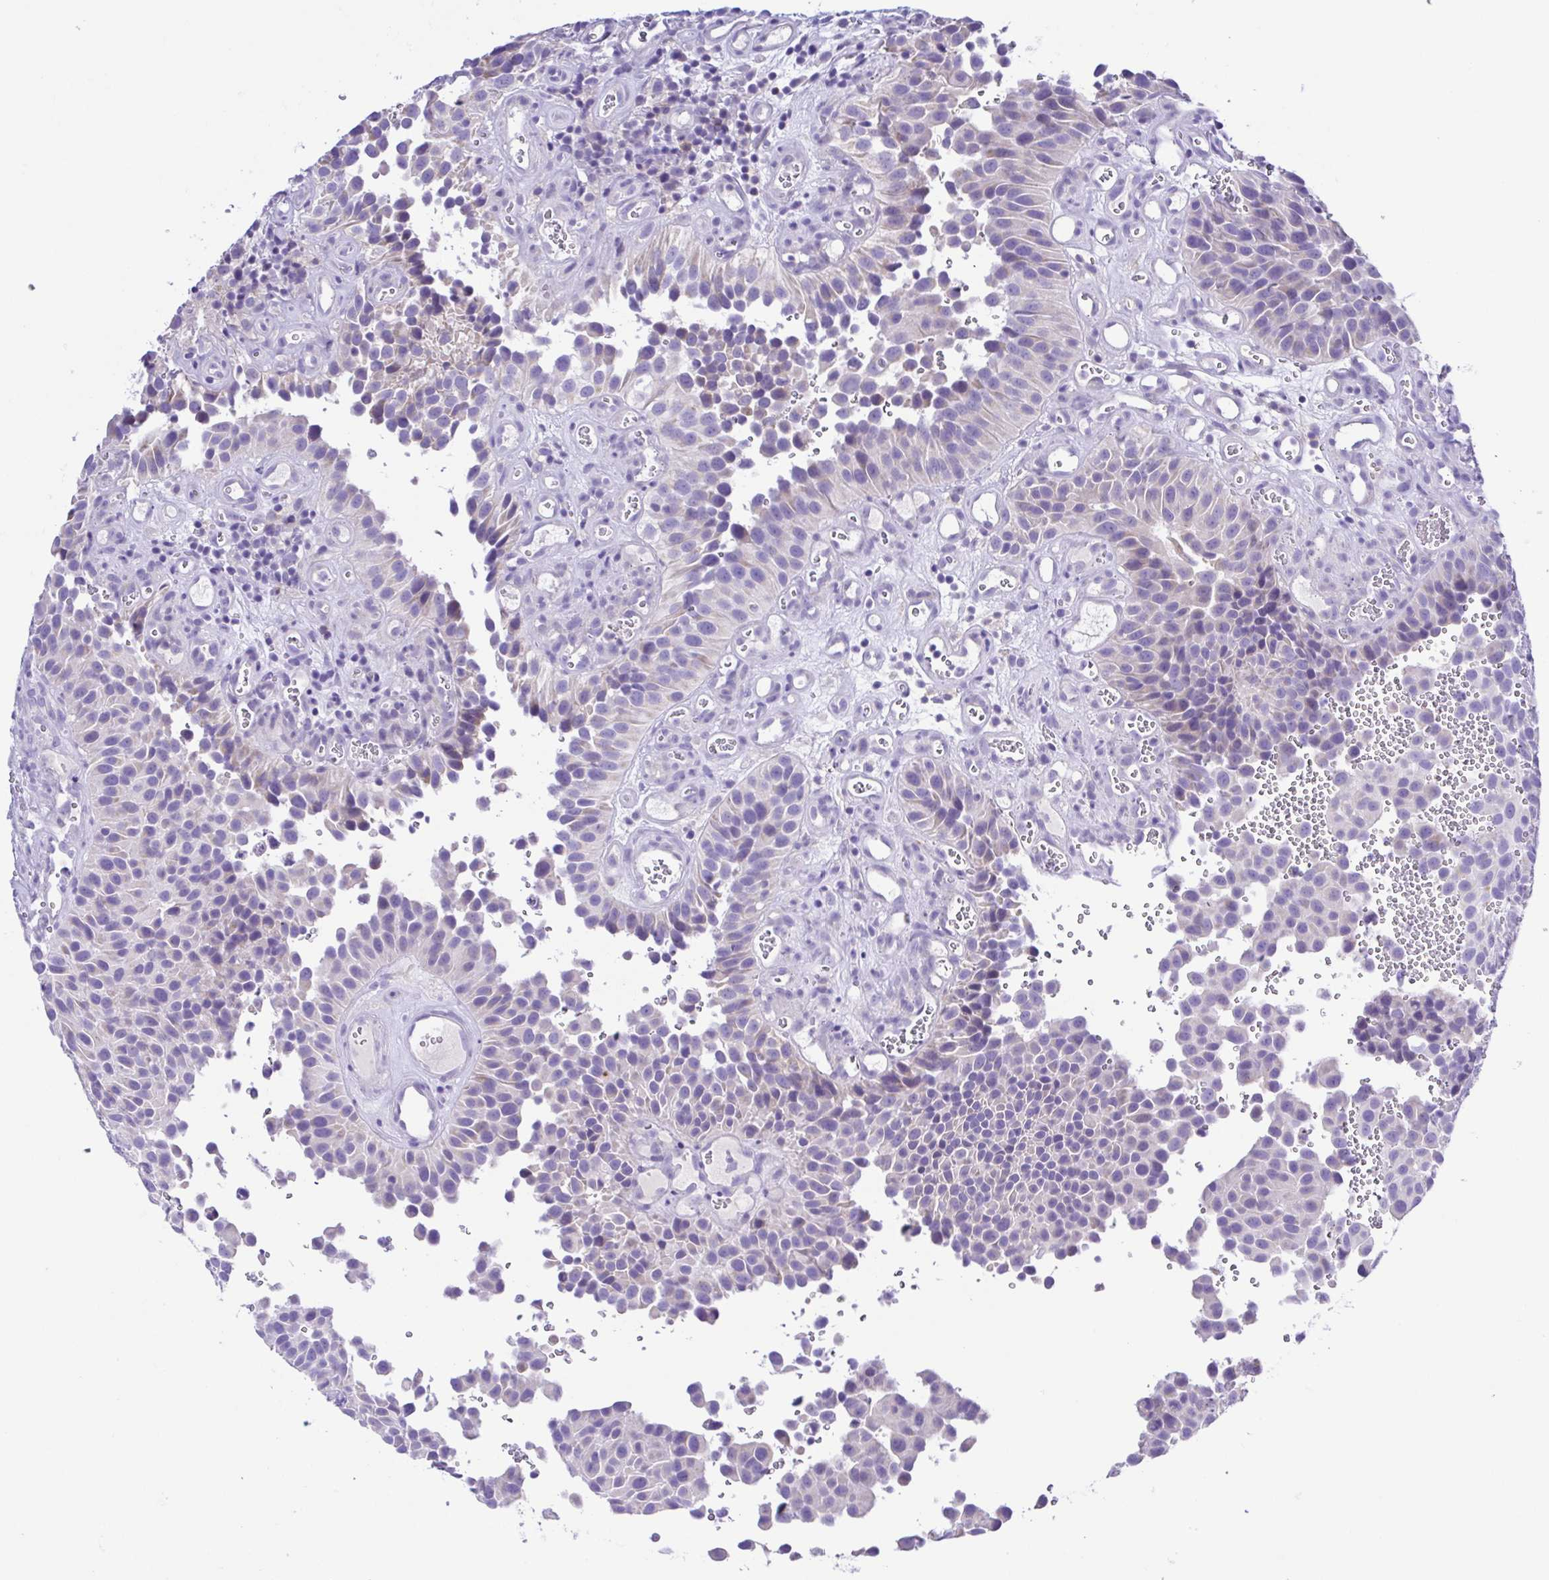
{"staining": {"intensity": "negative", "quantity": "none", "location": "none"}, "tissue": "urothelial cancer", "cell_type": "Tumor cells", "image_type": "cancer", "snomed": [{"axis": "morphology", "description": "Urothelial carcinoma, Low grade"}, {"axis": "topography", "description": "Urinary bladder"}], "caption": "Tumor cells are negative for protein expression in human urothelial carcinoma (low-grade).", "gene": "CD72", "patient": {"sex": "male", "age": 76}}